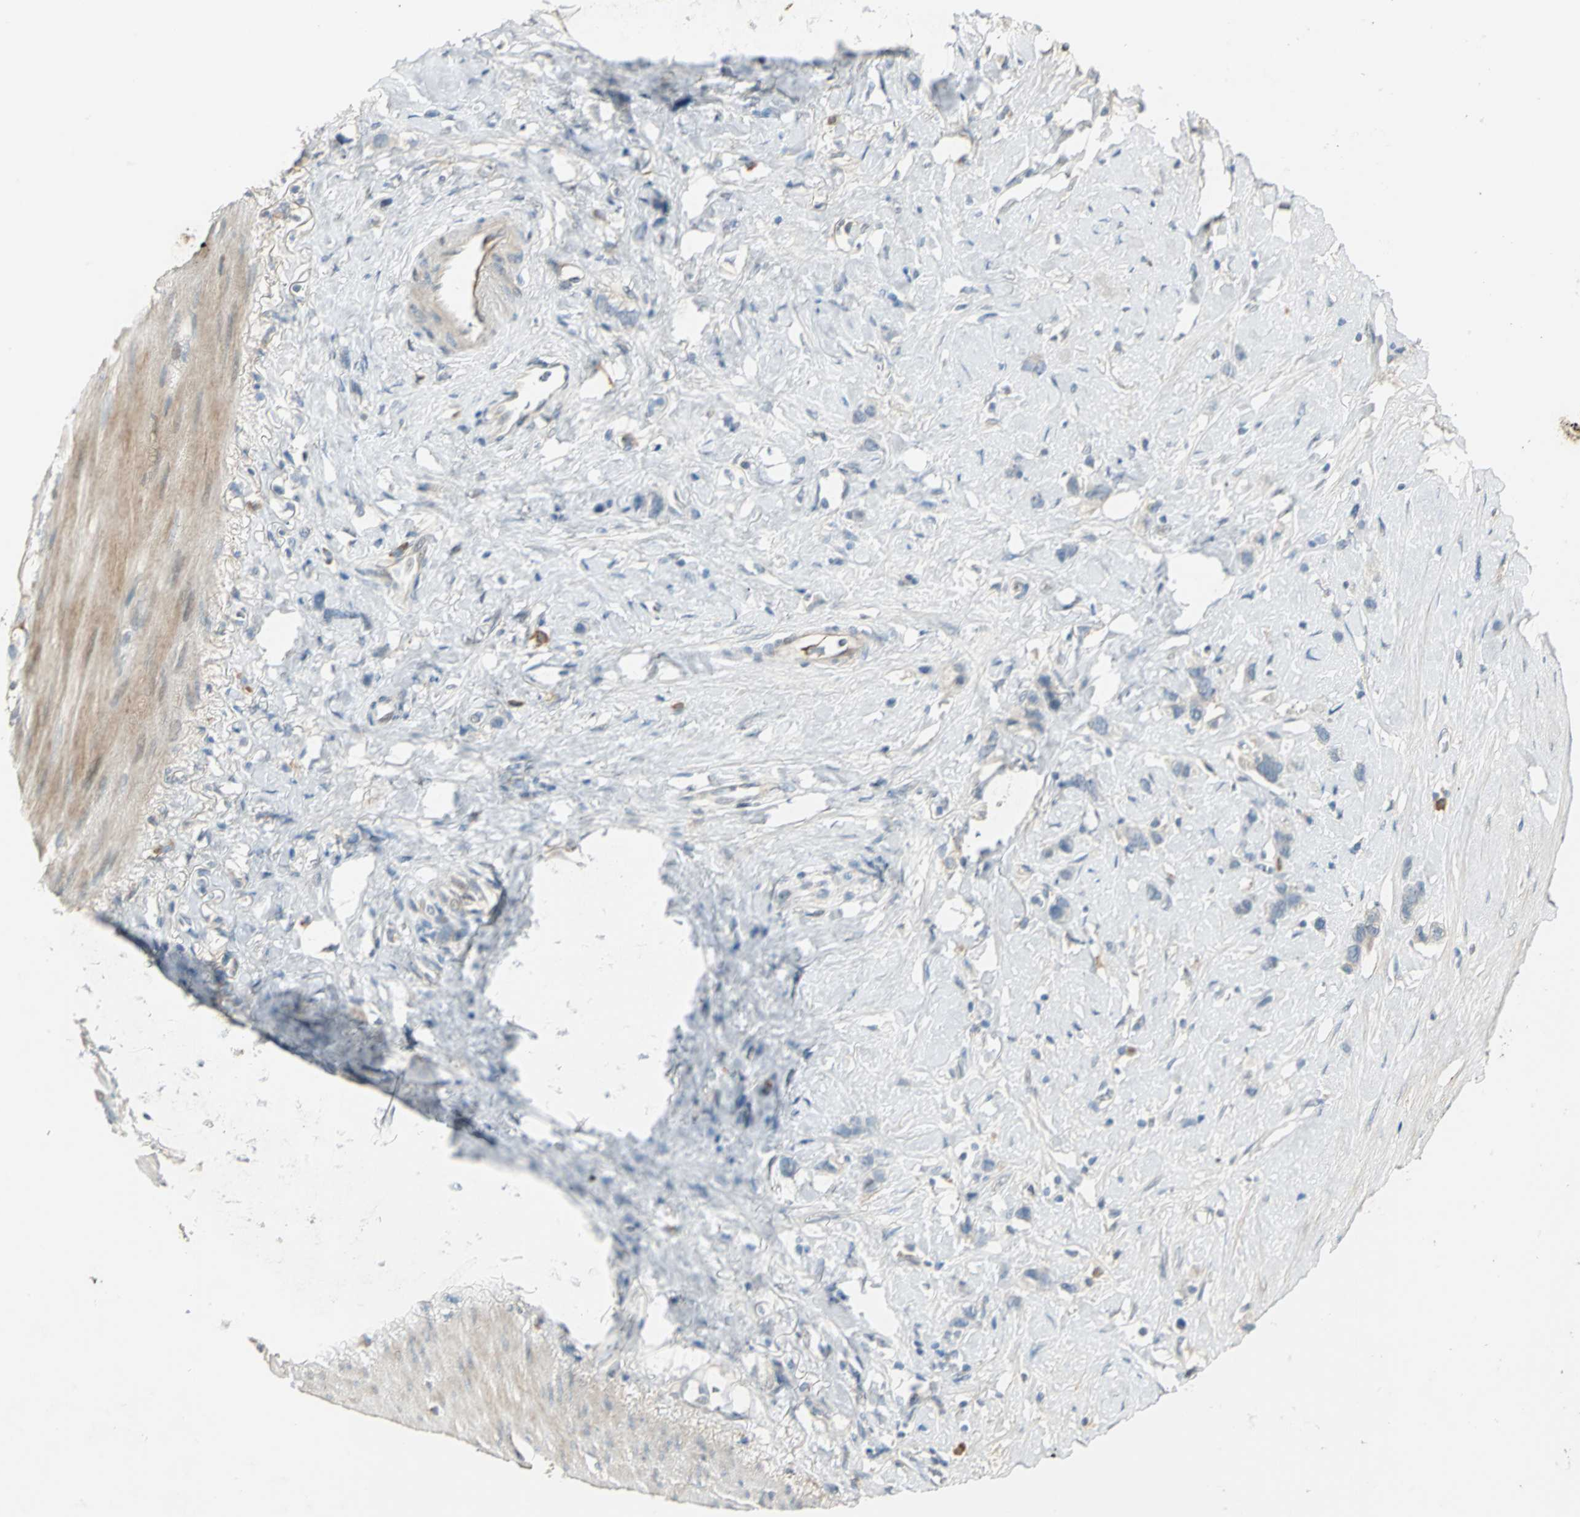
{"staining": {"intensity": "negative", "quantity": "none", "location": "none"}, "tissue": "stomach cancer", "cell_type": "Tumor cells", "image_type": "cancer", "snomed": [{"axis": "morphology", "description": "Normal tissue, NOS"}, {"axis": "morphology", "description": "Adenocarcinoma, NOS"}, {"axis": "morphology", "description": "Adenocarcinoma, High grade"}, {"axis": "topography", "description": "Stomach, upper"}, {"axis": "topography", "description": "Stomach"}], "caption": "Immunohistochemistry photomicrograph of neoplastic tissue: stomach cancer stained with DAB (3,3'-diaminobenzidine) demonstrates no significant protein staining in tumor cells.", "gene": "PROC", "patient": {"sex": "female", "age": 65}}